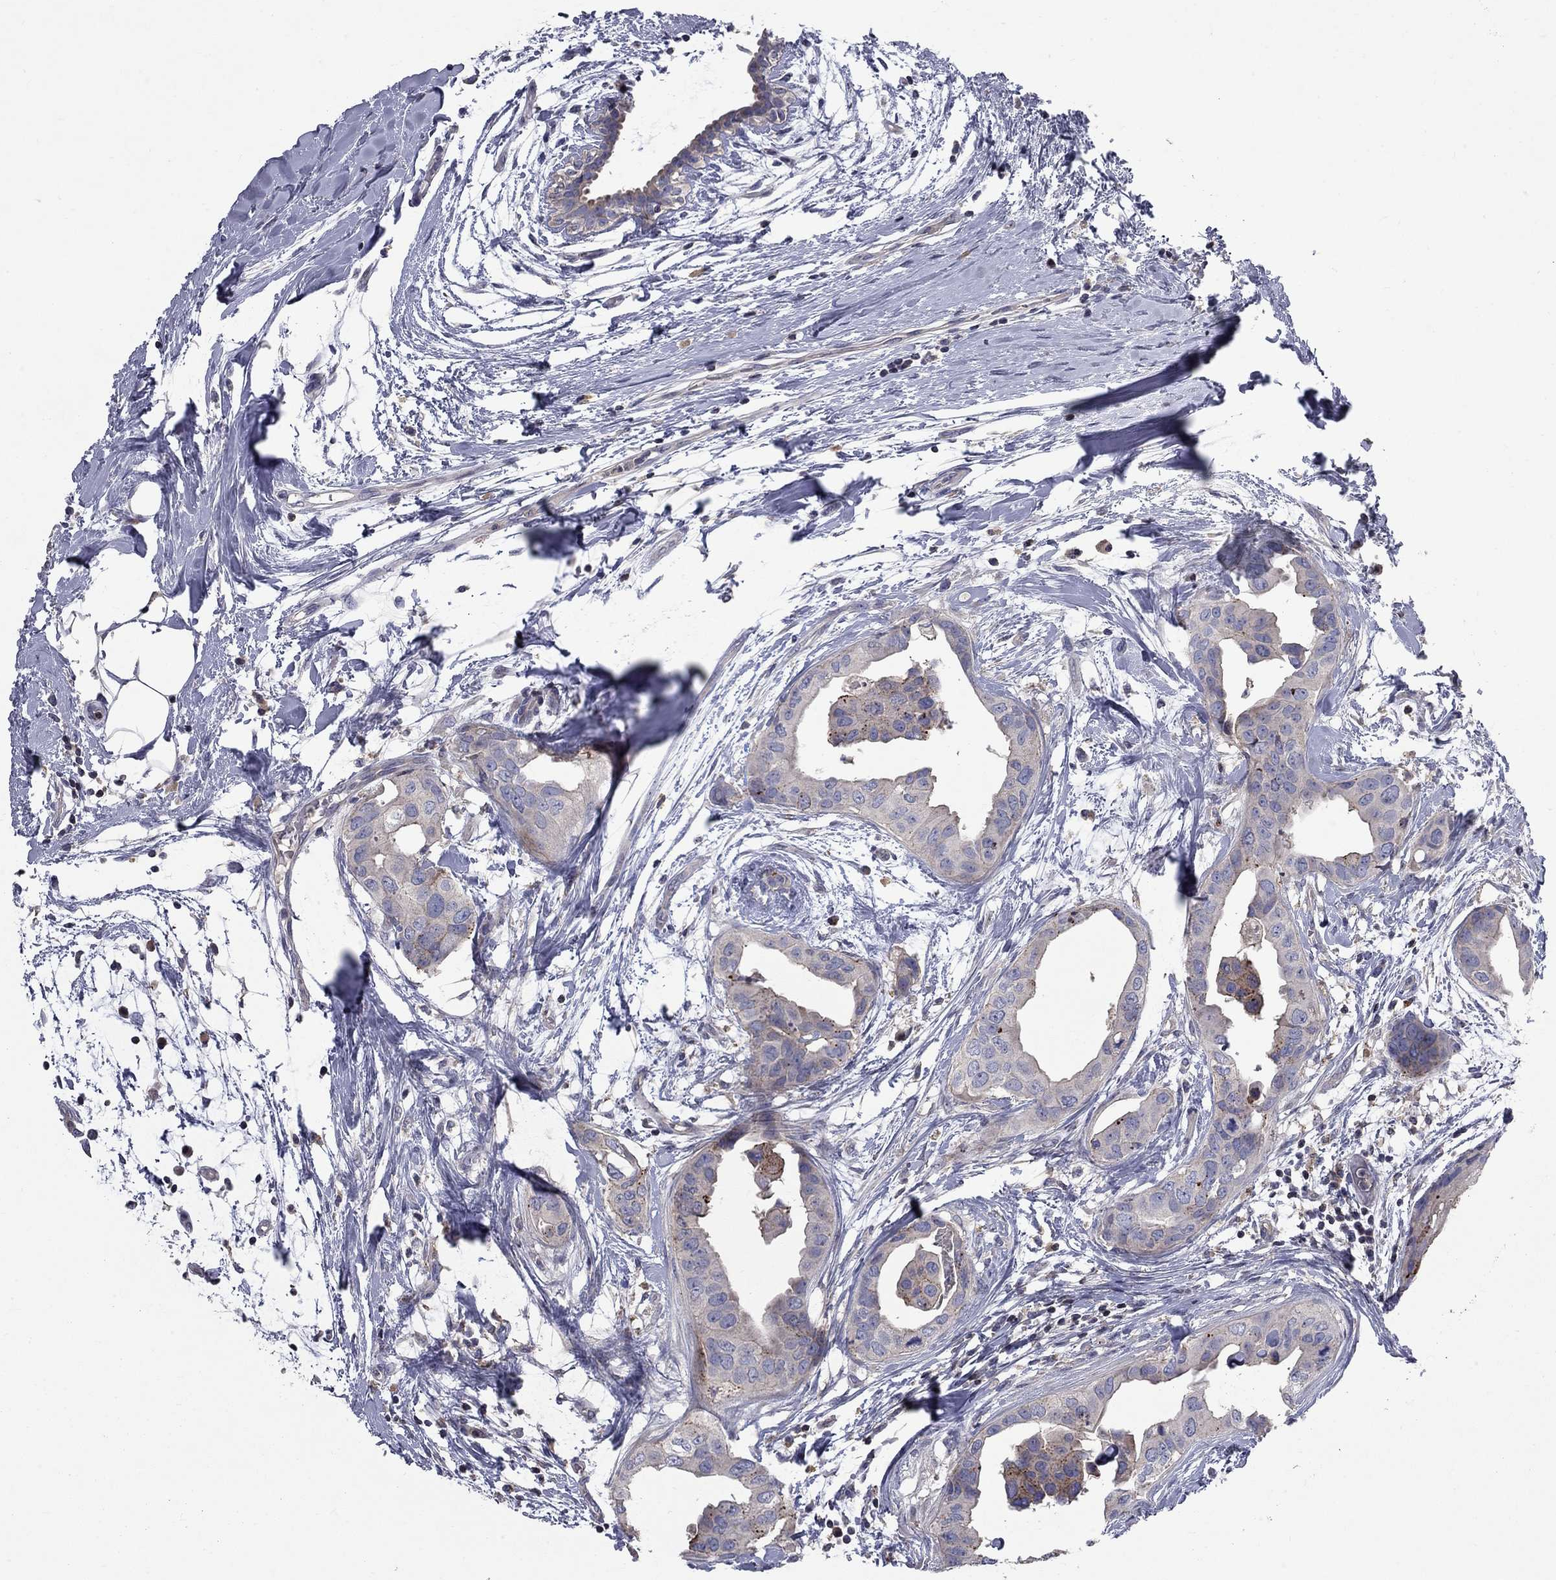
{"staining": {"intensity": "strong", "quantity": "<25%", "location": "cytoplasmic/membranous"}, "tissue": "breast cancer", "cell_type": "Tumor cells", "image_type": "cancer", "snomed": [{"axis": "morphology", "description": "Normal tissue, NOS"}, {"axis": "morphology", "description": "Duct carcinoma"}, {"axis": "topography", "description": "Breast"}], "caption": "Protein expression analysis of human breast invasive ductal carcinoma reveals strong cytoplasmic/membranous expression in about <25% of tumor cells.", "gene": "ERN2", "patient": {"sex": "female", "age": 40}}